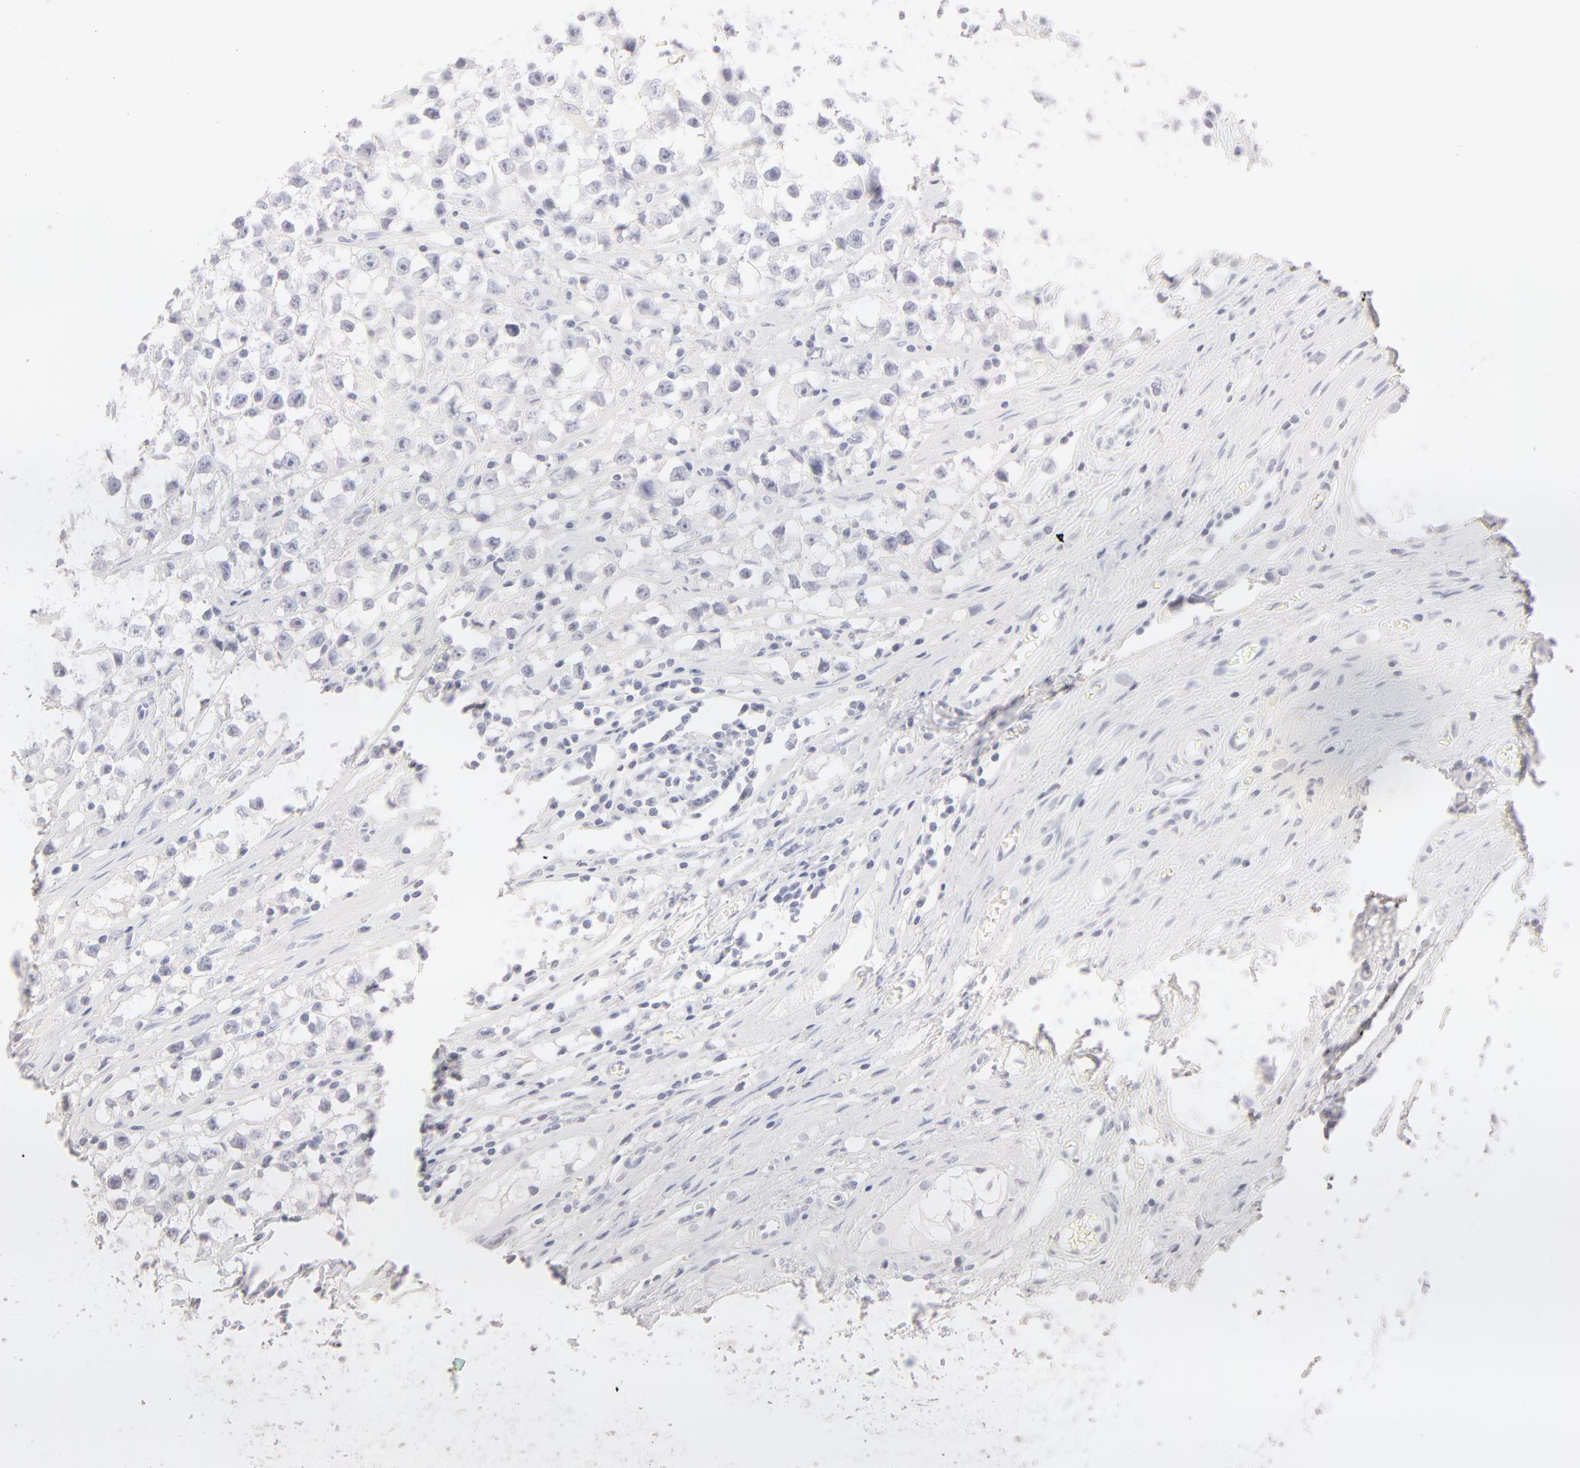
{"staining": {"intensity": "negative", "quantity": "none", "location": "none"}, "tissue": "testis cancer", "cell_type": "Tumor cells", "image_type": "cancer", "snomed": [{"axis": "morphology", "description": "Seminoma, NOS"}, {"axis": "topography", "description": "Testis"}], "caption": "Tumor cells show no significant protein staining in testis seminoma.", "gene": "LGALS7B", "patient": {"sex": "male", "age": 35}}